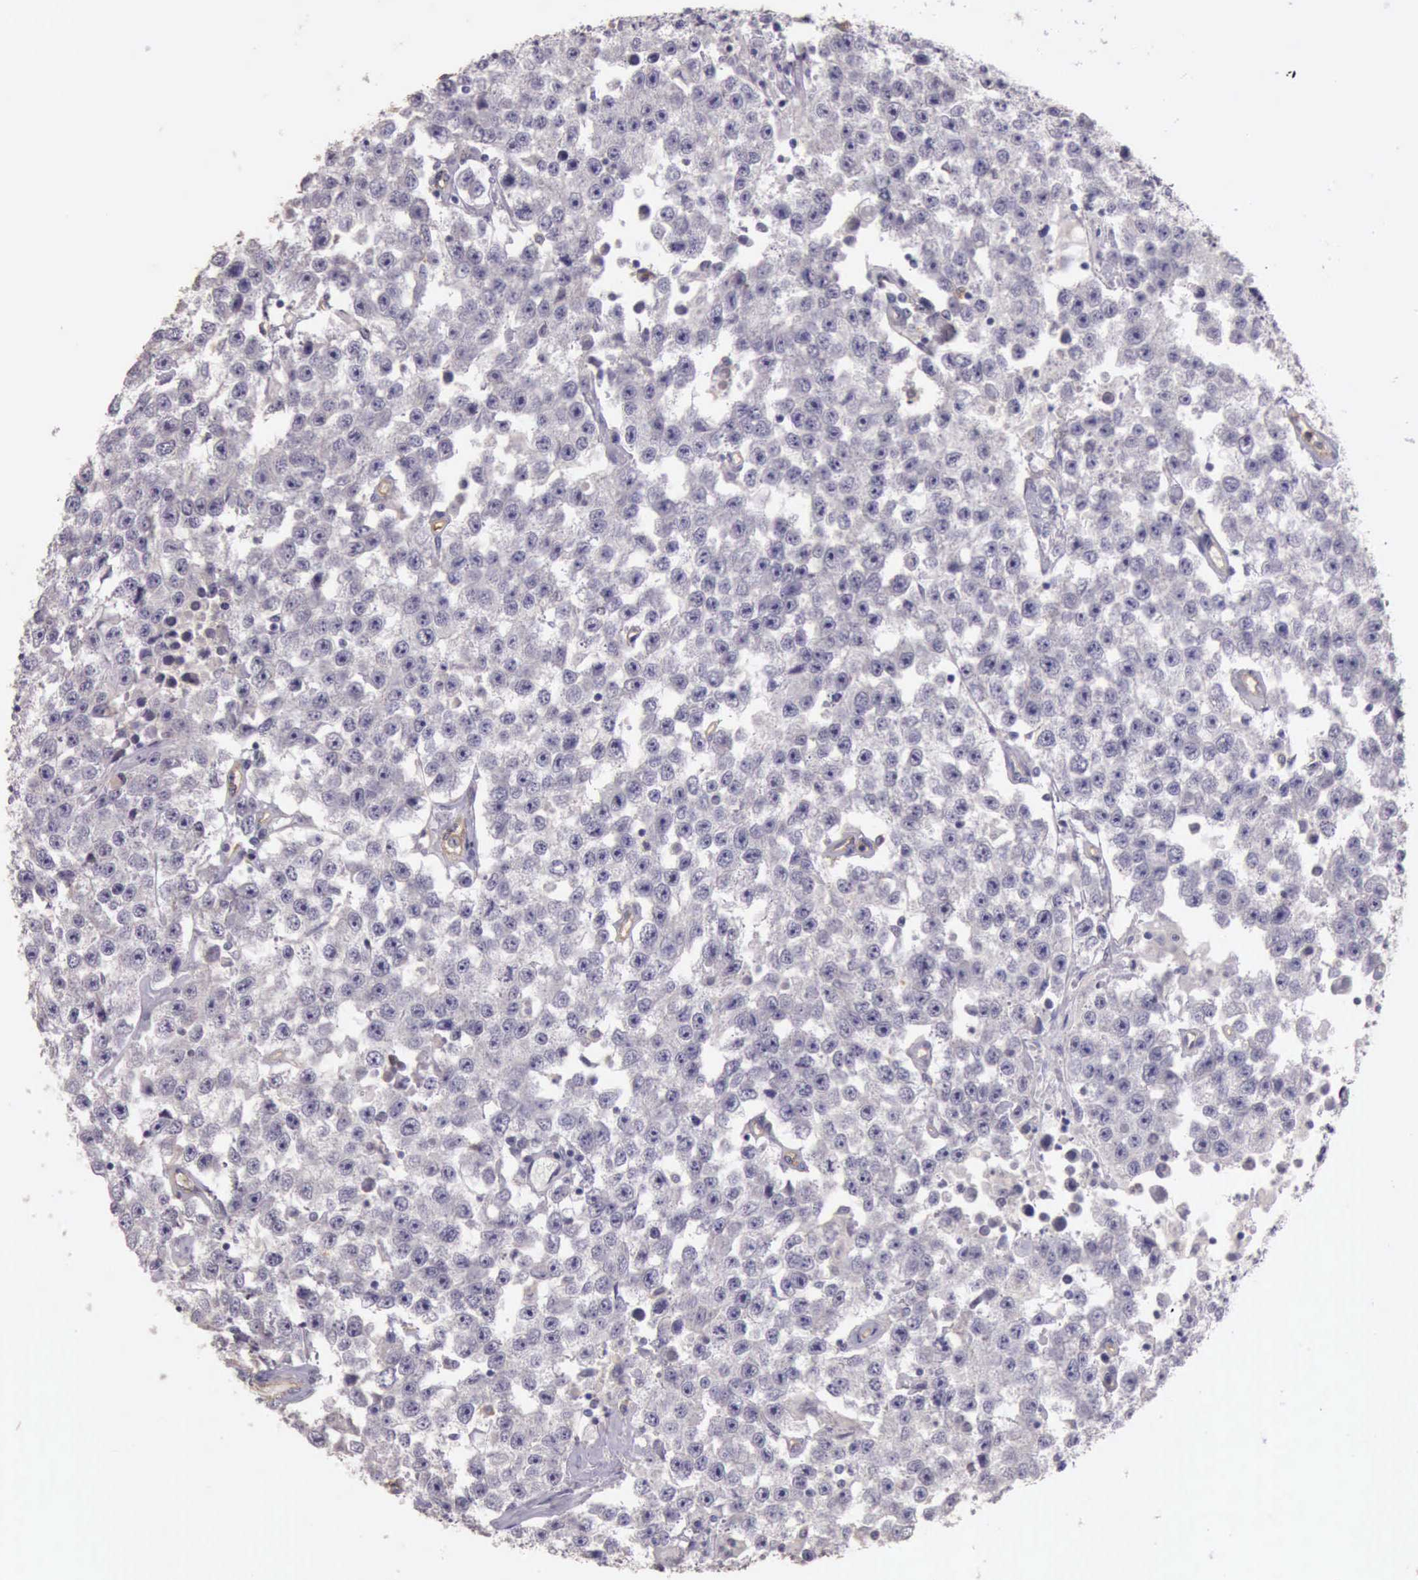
{"staining": {"intensity": "negative", "quantity": "none", "location": "none"}, "tissue": "testis cancer", "cell_type": "Tumor cells", "image_type": "cancer", "snomed": [{"axis": "morphology", "description": "Seminoma, NOS"}, {"axis": "topography", "description": "Testis"}], "caption": "A photomicrograph of human testis seminoma is negative for staining in tumor cells.", "gene": "TCEANC", "patient": {"sex": "male", "age": 52}}